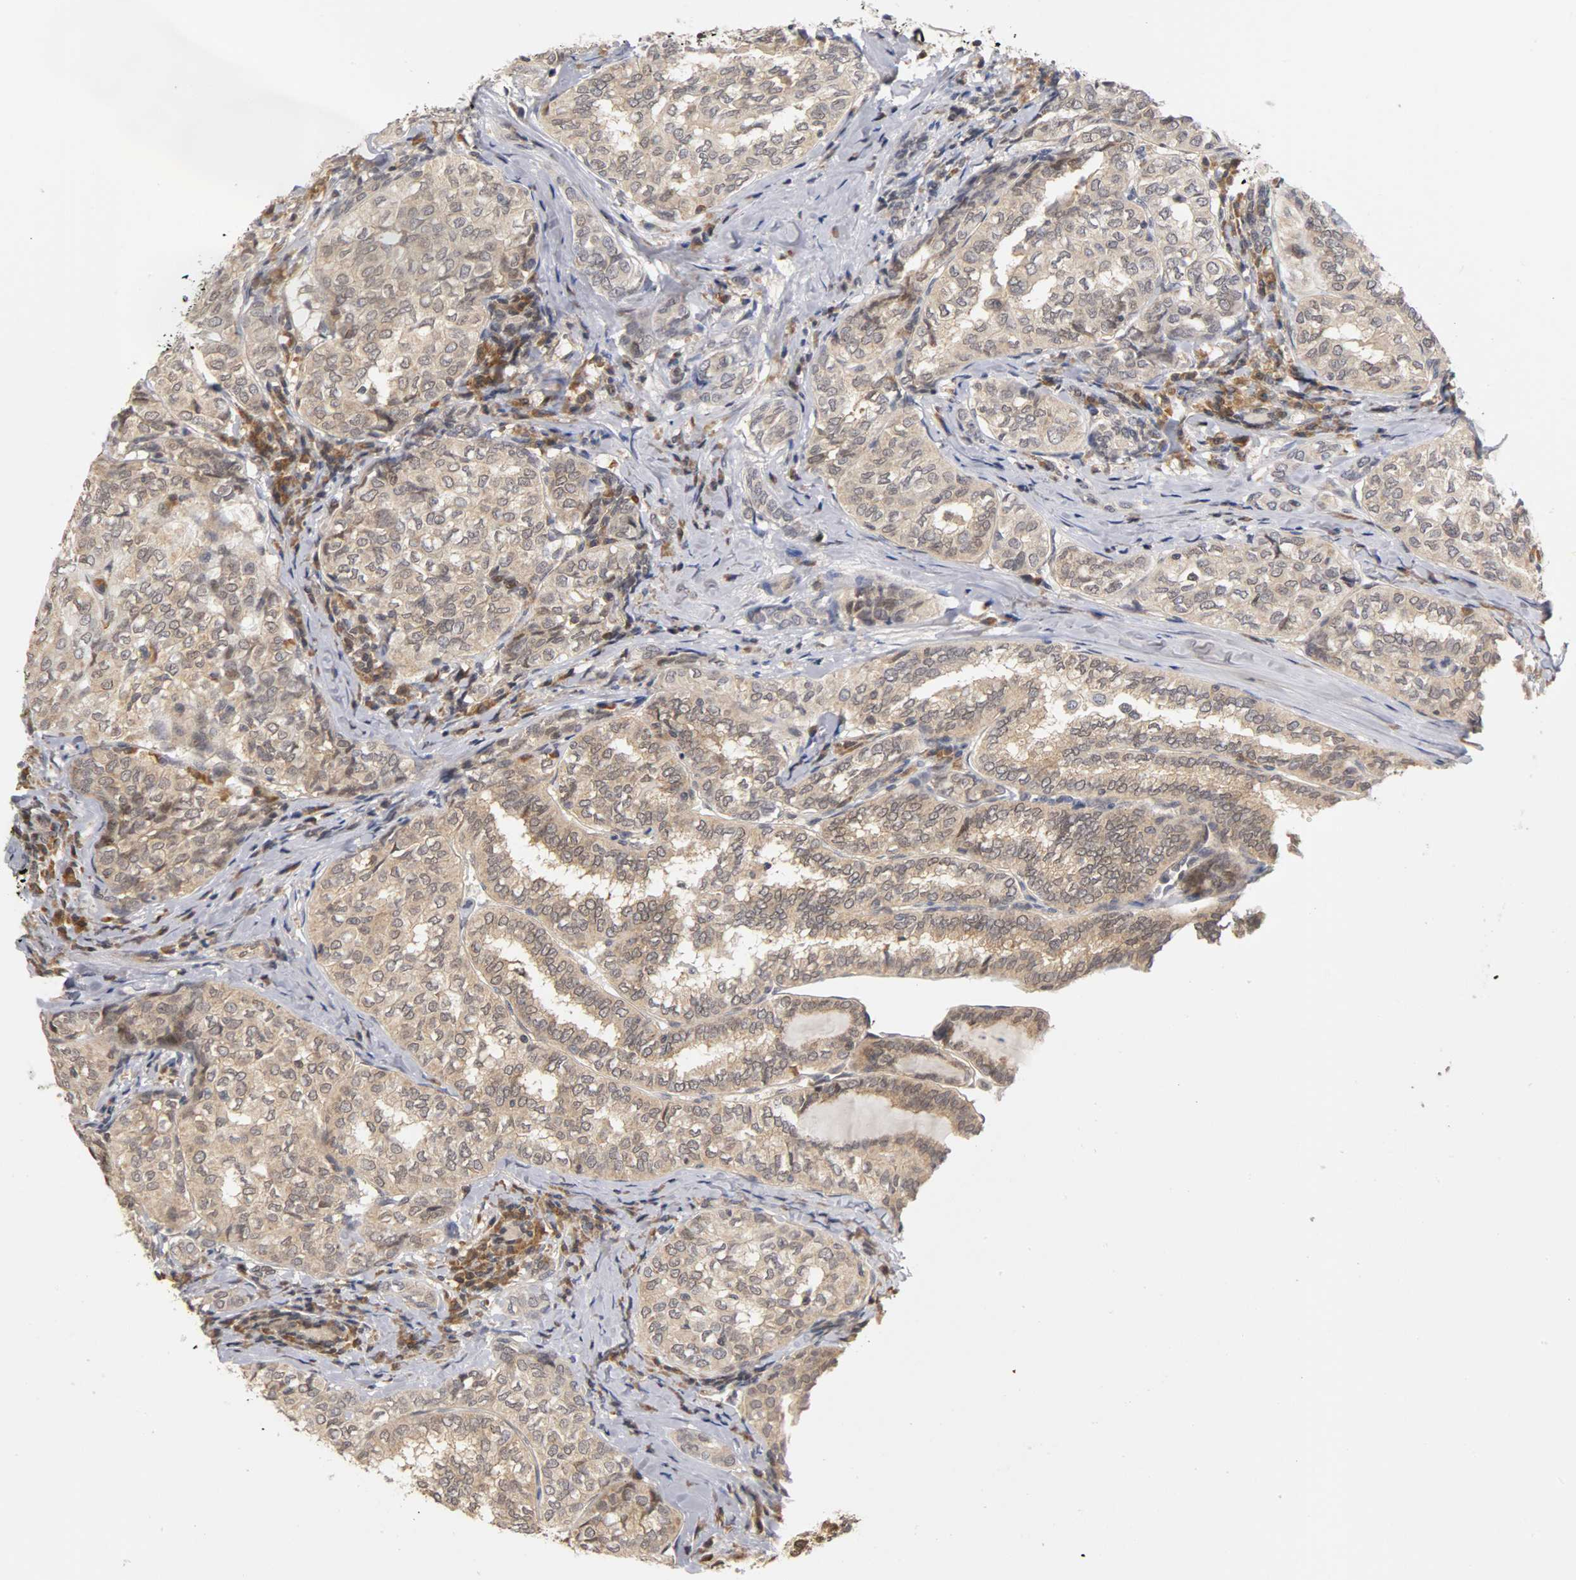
{"staining": {"intensity": "weak", "quantity": ">75%", "location": "cytoplasmic/membranous,nuclear"}, "tissue": "thyroid cancer", "cell_type": "Tumor cells", "image_type": "cancer", "snomed": [{"axis": "morphology", "description": "Papillary adenocarcinoma, NOS"}, {"axis": "topography", "description": "Thyroid gland"}], "caption": "Brown immunohistochemical staining in human thyroid cancer exhibits weak cytoplasmic/membranous and nuclear expression in about >75% of tumor cells.", "gene": "UBE2M", "patient": {"sex": "female", "age": 30}}